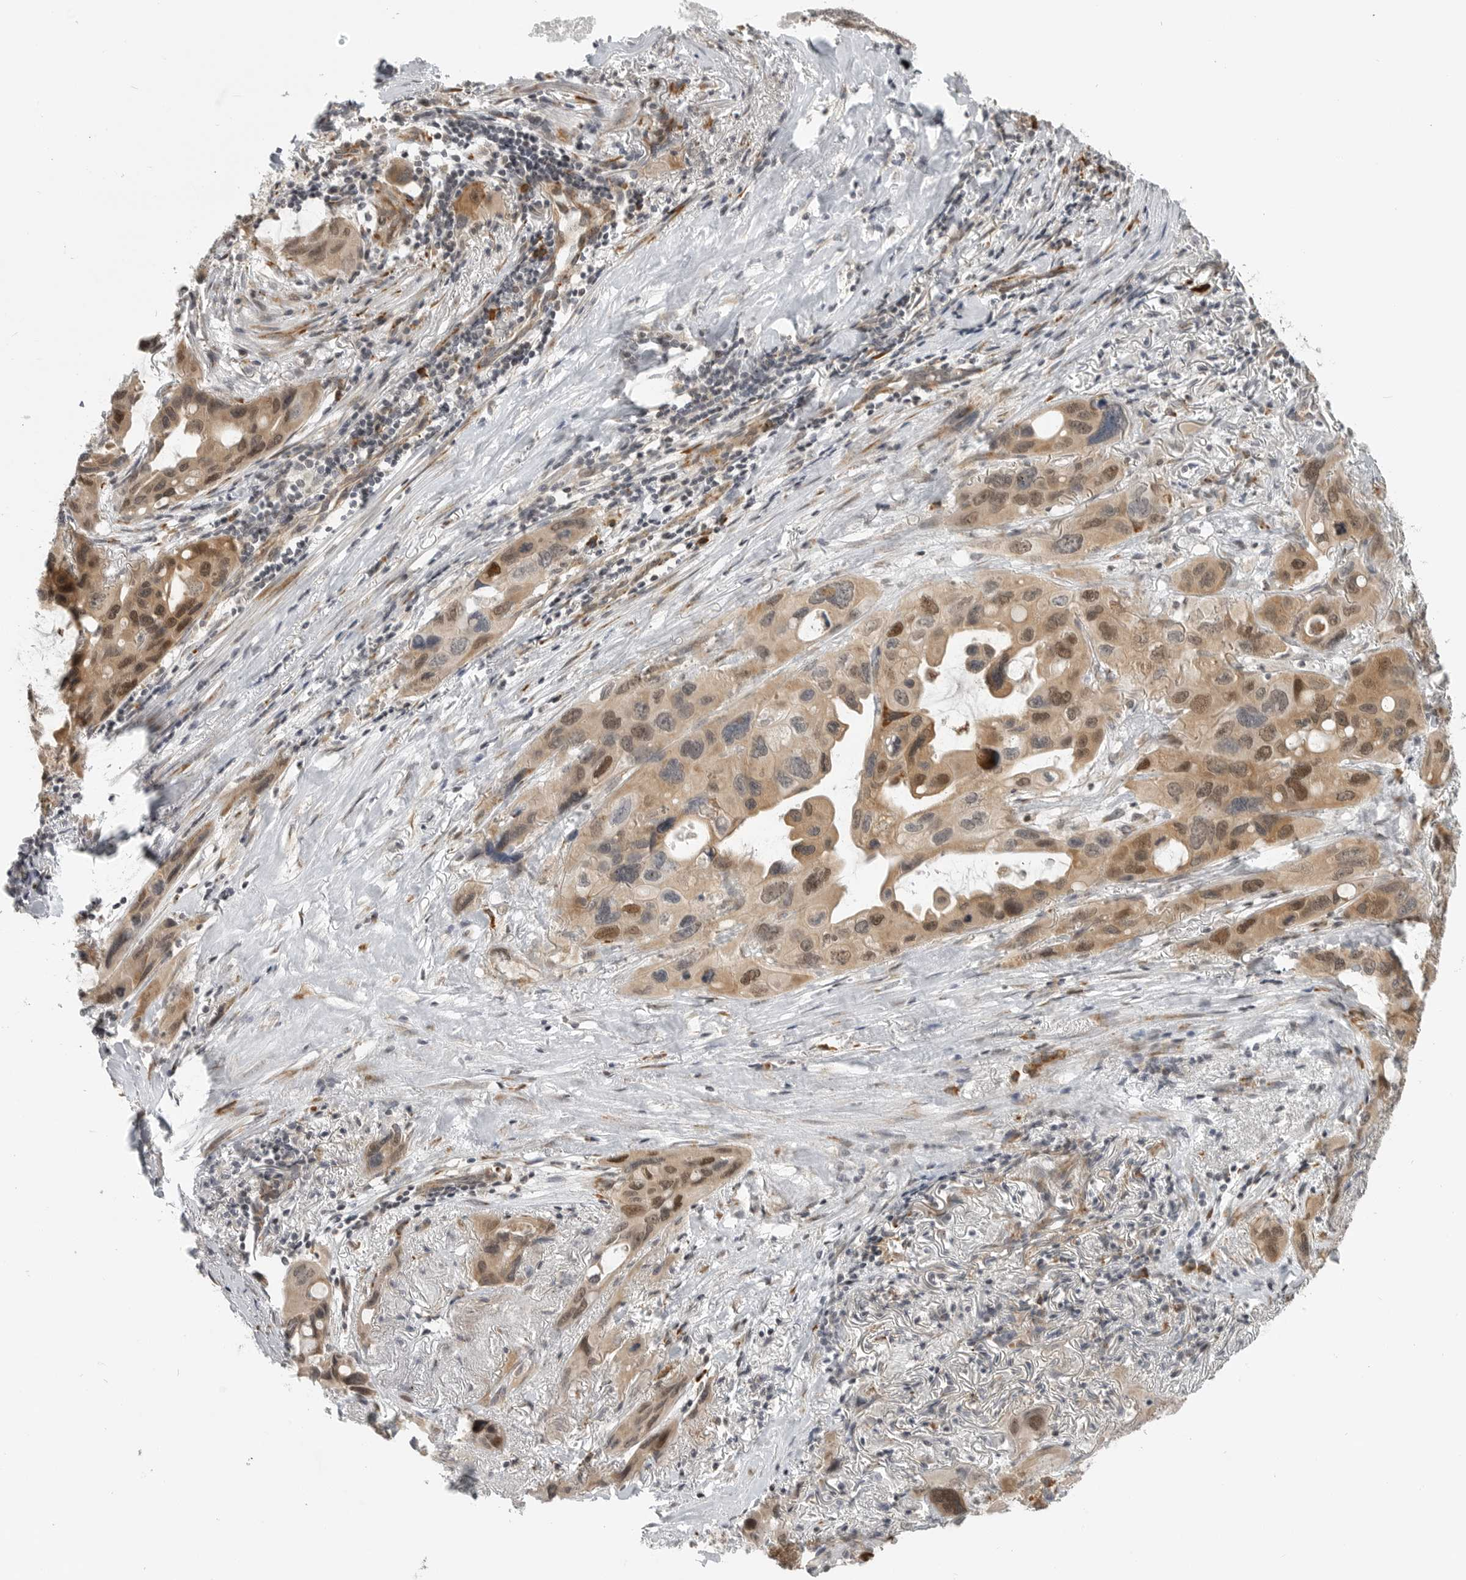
{"staining": {"intensity": "moderate", "quantity": ">75%", "location": "cytoplasmic/membranous,nuclear"}, "tissue": "lung cancer", "cell_type": "Tumor cells", "image_type": "cancer", "snomed": [{"axis": "morphology", "description": "Squamous cell carcinoma, NOS"}, {"axis": "topography", "description": "Lung"}], "caption": "The histopathology image demonstrates staining of lung squamous cell carcinoma, revealing moderate cytoplasmic/membranous and nuclear protein expression (brown color) within tumor cells.", "gene": "CEP295NL", "patient": {"sex": "female", "age": 73}}